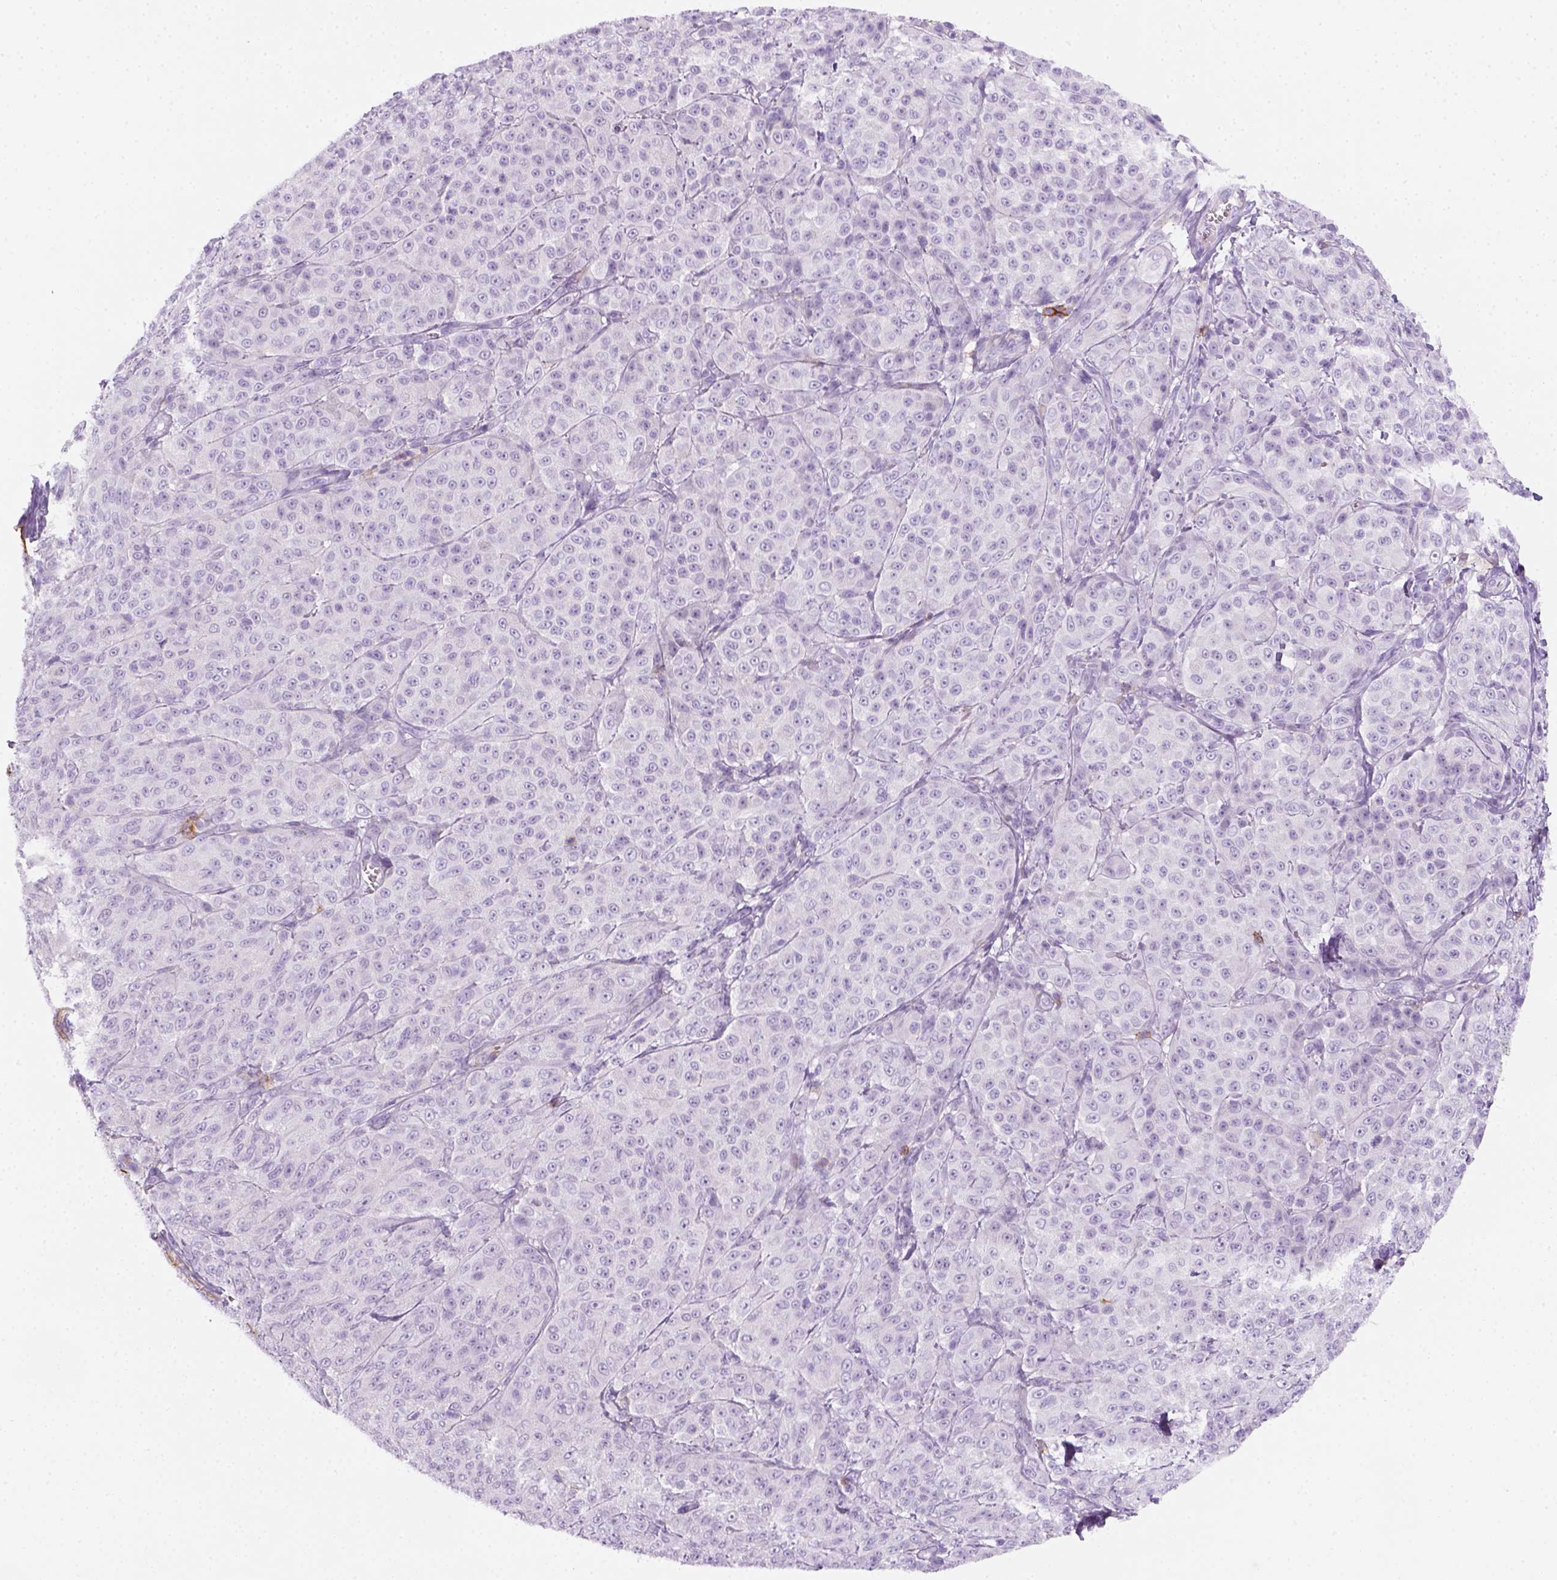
{"staining": {"intensity": "negative", "quantity": "none", "location": "none"}, "tissue": "melanoma", "cell_type": "Tumor cells", "image_type": "cancer", "snomed": [{"axis": "morphology", "description": "Malignant melanoma, NOS"}, {"axis": "topography", "description": "Skin"}], "caption": "Malignant melanoma stained for a protein using immunohistochemistry reveals no expression tumor cells.", "gene": "AQP3", "patient": {"sex": "male", "age": 89}}